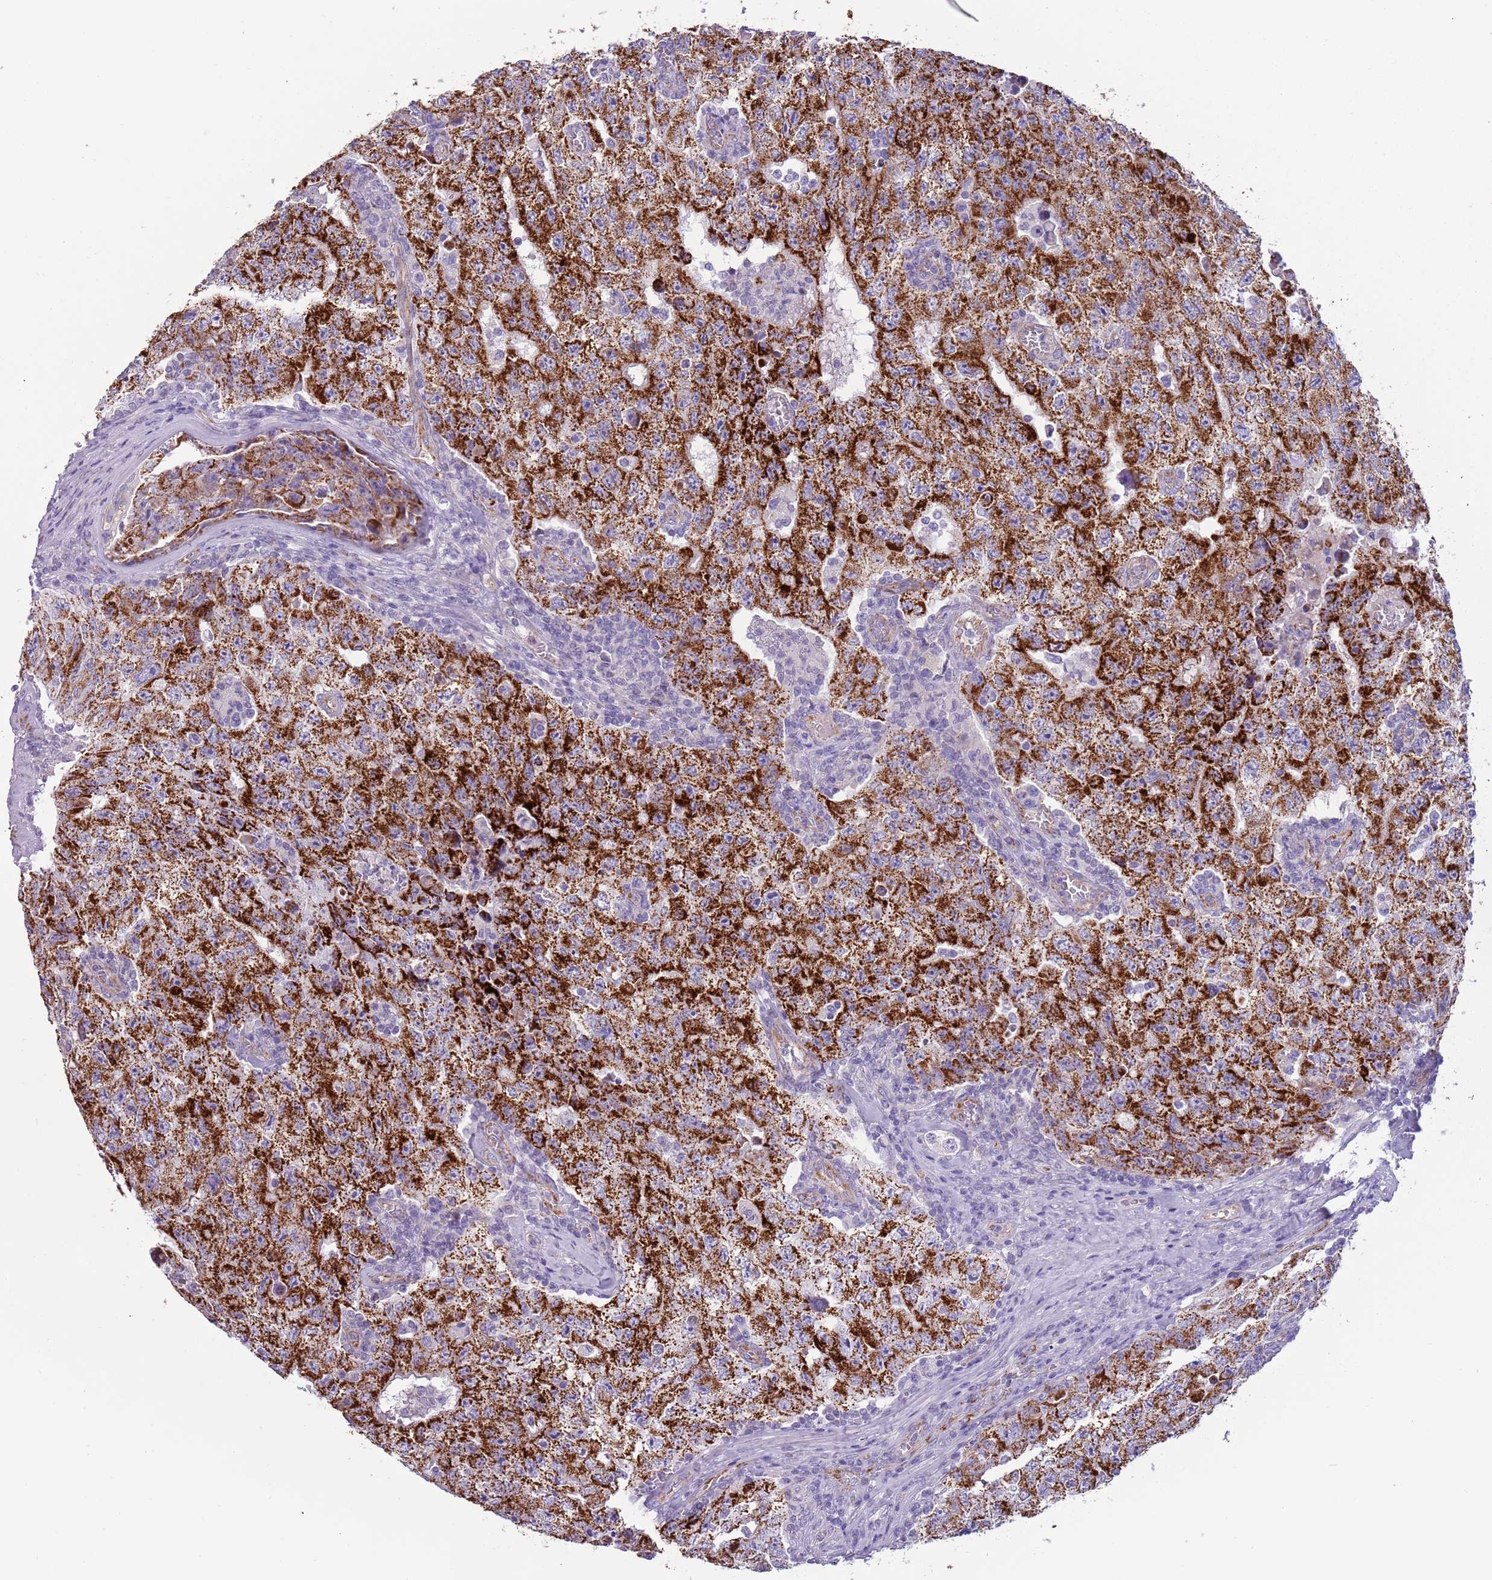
{"staining": {"intensity": "strong", "quantity": ">75%", "location": "cytoplasmic/membranous"}, "tissue": "testis cancer", "cell_type": "Tumor cells", "image_type": "cancer", "snomed": [{"axis": "morphology", "description": "Carcinoma, Embryonal, NOS"}, {"axis": "topography", "description": "Testis"}], "caption": "Human embryonal carcinoma (testis) stained for a protein (brown) shows strong cytoplasmic/membranous positive staining in approximately >75% of tumor cells.", "gene": "RNF222", "patient": {"sex": "male", "age": 17}}